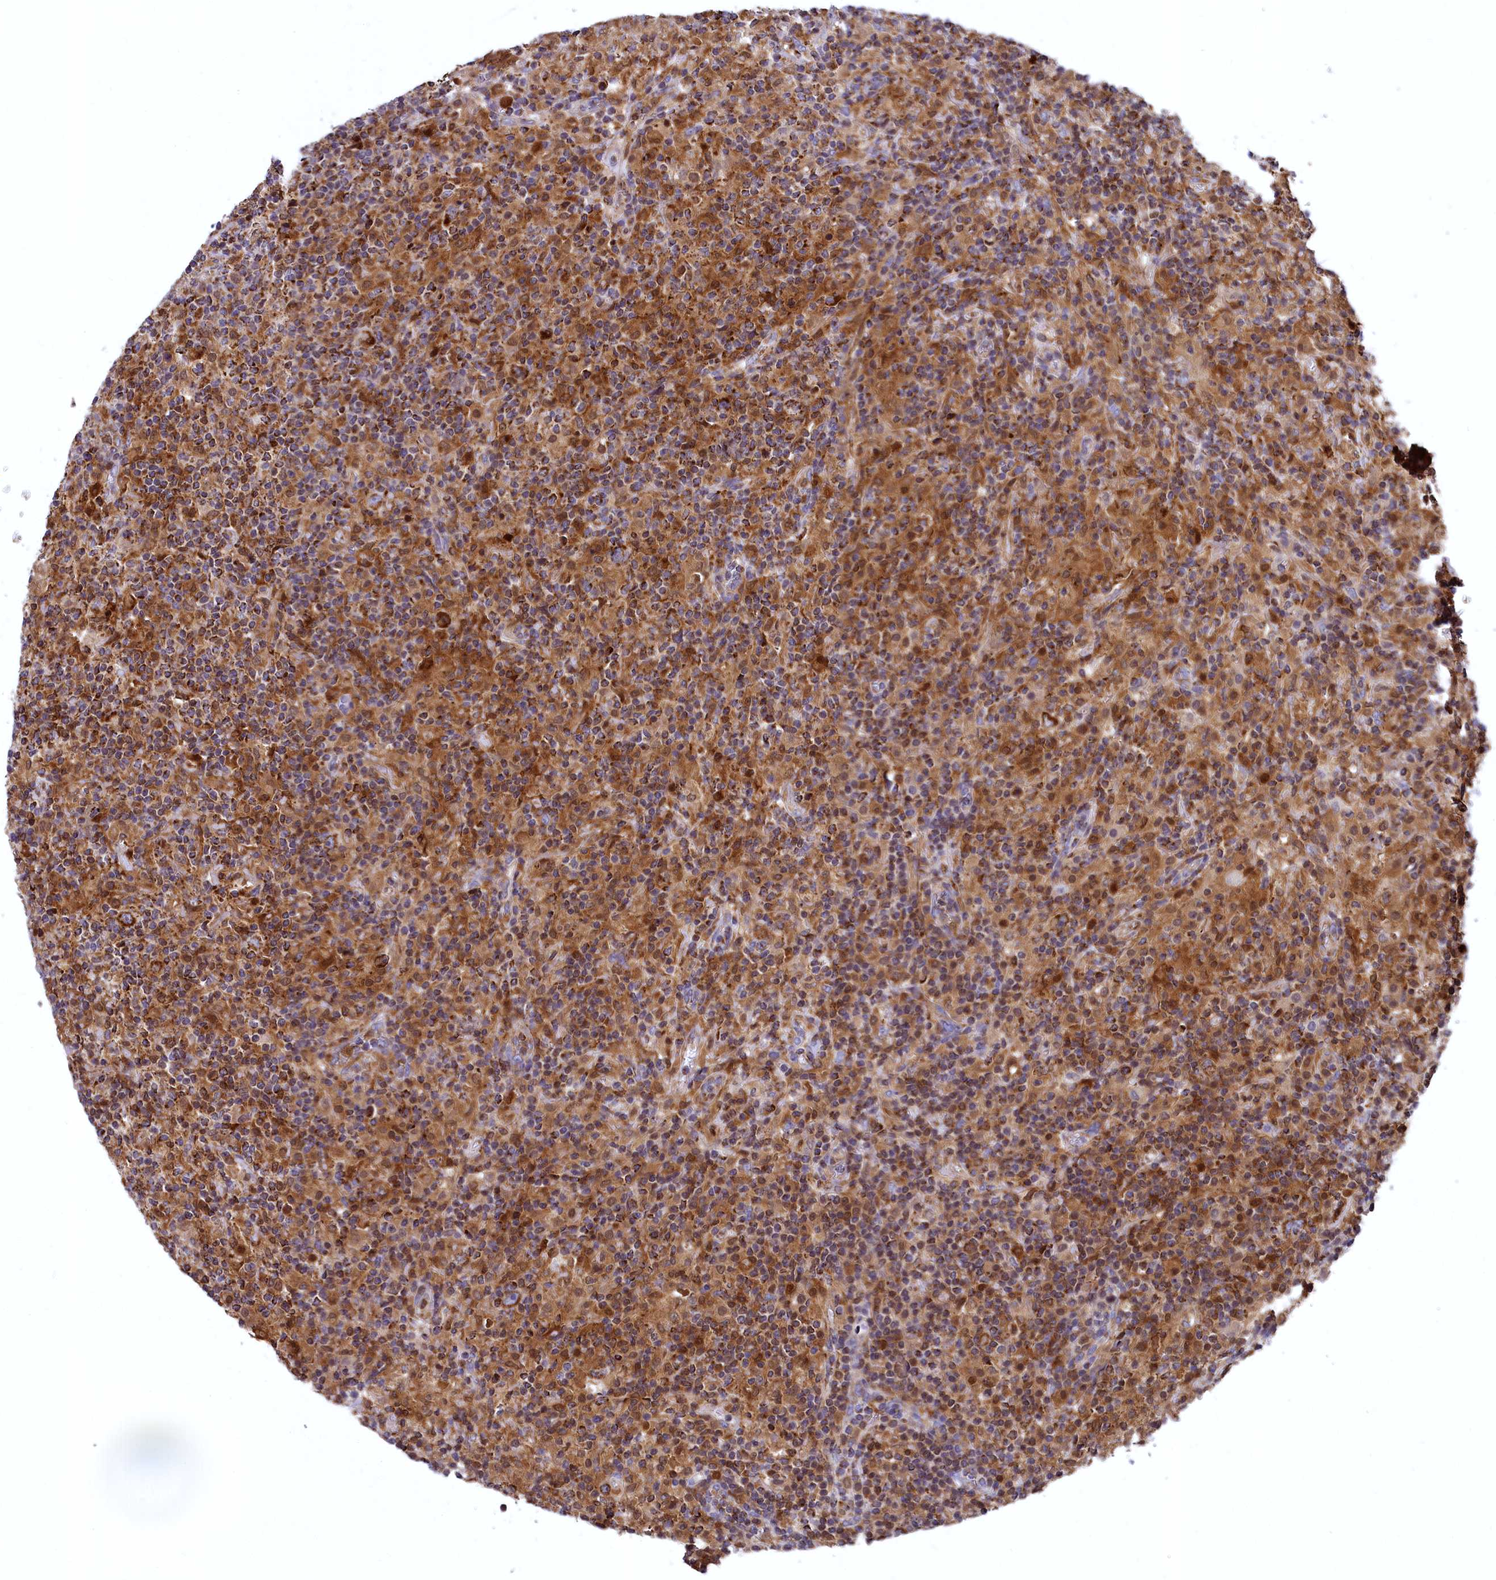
{"staining": {"intensity": "strong", "quantity": ">75%", "location": "cytoplasmic/membranous"}, "tissue": "lymphoma", "cell_type": "Tumor cells", "image_type": "cancer", "snomed": [{"axis": "morphology", "description": "Hodgkin's disease, NOS"}, {"axis": "topography", "description": "Lymph node"}], "caption": "Human lymphoma stained with a protein marker reveals strong staining in tumor cells.", "gene": "COX17", "patient": {"sex": "male", "age": 70}}